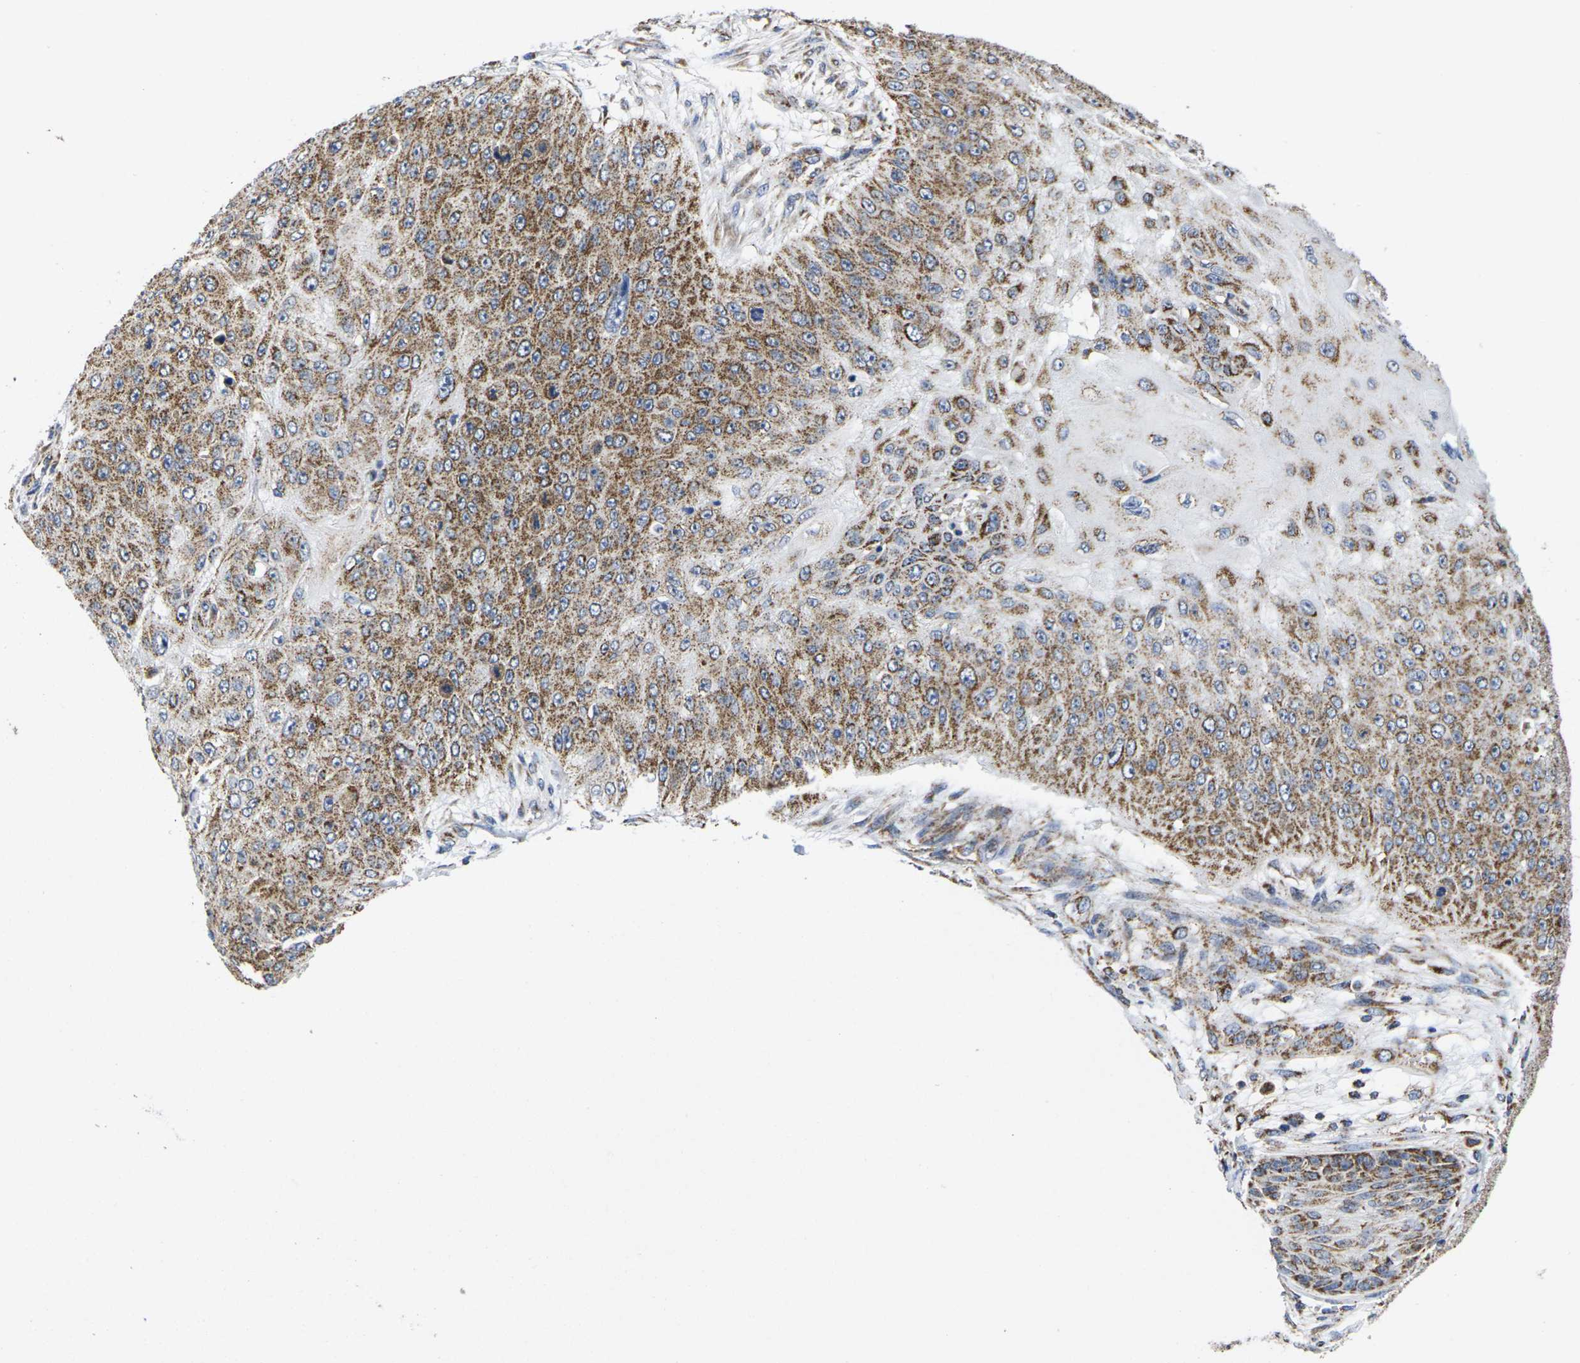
{"staining": {"intensity": "strong", "quantity": ">75%", "location": "cytoplasmic/membranous"}, "tissue": "skin cancer", "cell_type": "Tumor cells", "image_type": "cancer", "snomed": [{"axis": "morphology", "description": "Squamous cell carcinoma, NOS"}, {"axis": "topography", "description": "Skin"}], "caption": "The image demonstrates a brown stain indicating the presence of a protein in the cytoplasmic/membranous of tumor cells in skin squamous cell carcinoma. Using DAB (brown) and hematoxylin (blue) stains, captured at high magnification using brightfield microscopy.", "gene": "P2RY11", "patient": {"sex": "female", "age": 80}}